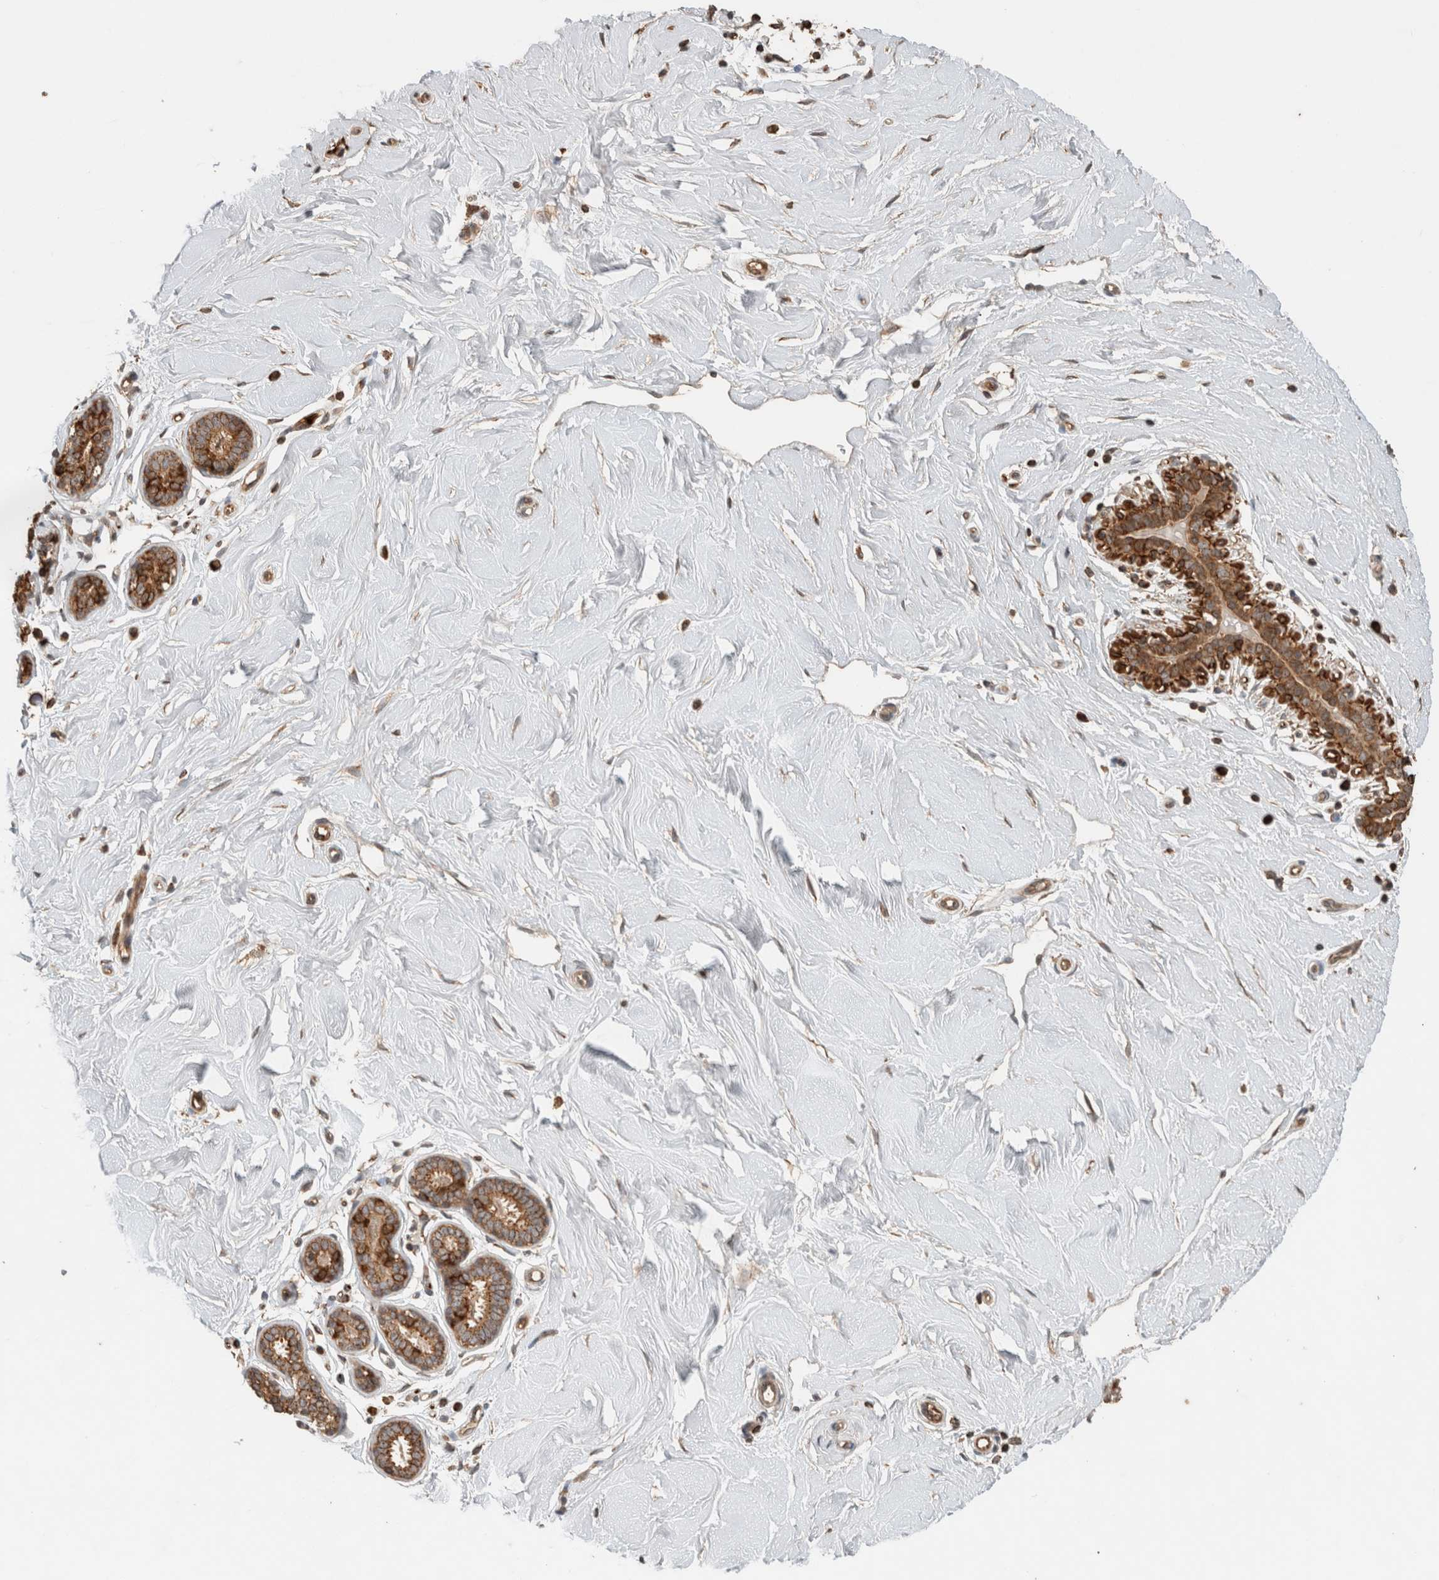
{"staining": {"intensity": "moderate", "quantity": ">75%", "location": "cytoplasmic/membranous"}, "tissue": "breast", "cell_type": "Adipocytes", "image_type": "normal", "snomed": [{"axis": "morphology", "description": "Normal tissue, NOS"}, {"axis": "topography", "description": "Breast"}], "caption": "A micrograph showing moderate cytoplasmic/membranous staining in about >75% of adipocytes in unremarkable breast, as visualized by brown immunohistochemical staining.", "gene": "EIF2B3", "patient": {"sex": "female", "age": 23}}